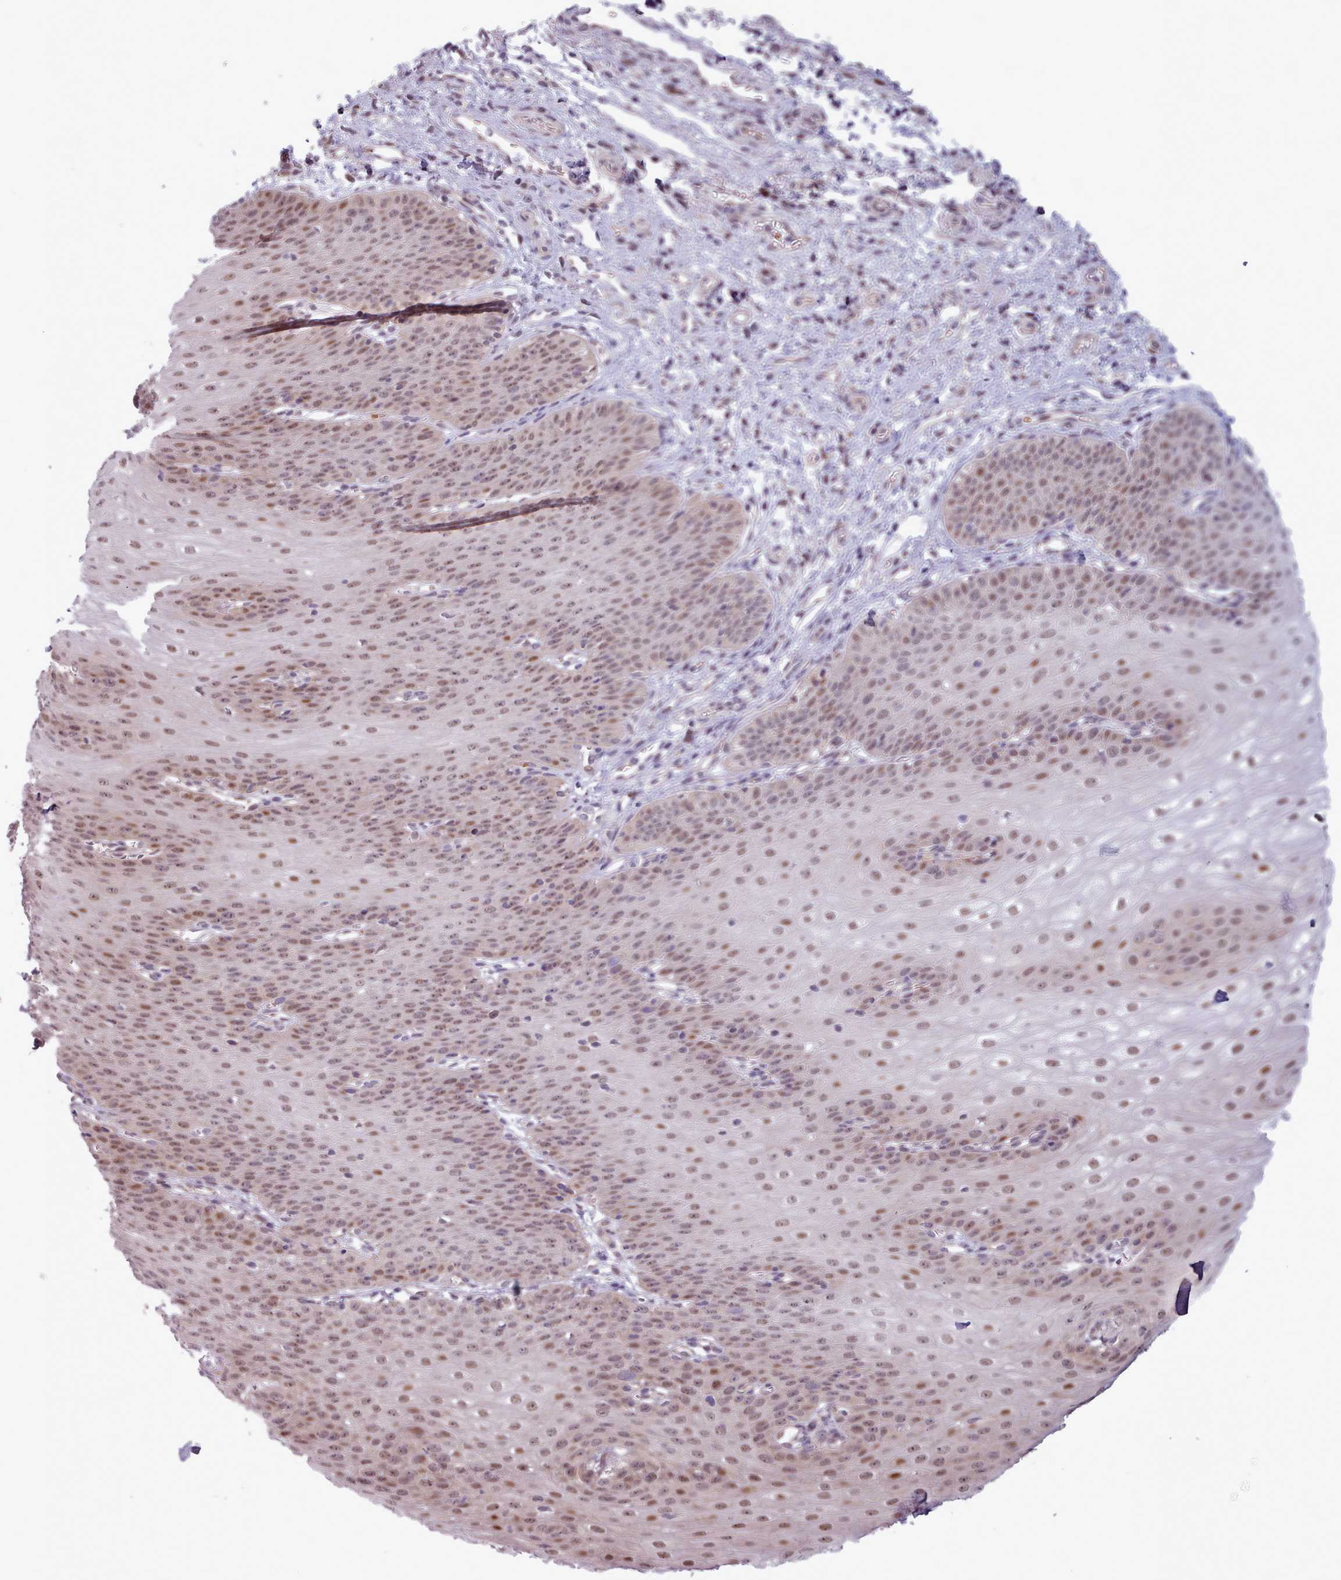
{"staining": {"intensity": "moderate", "quantity": "25%-75%", "location": "nuclear"}, "tissue": "esophagus", "cell_type": "Squamous epithelial cells", "image_type": "normal", "snomed": [{"axis": "morphology", "description": "Normal tissue, NOS"}, {"axis": "topography", "description": "Esophagus"}], "caption": "Immunohistochemistry (IHC) (DAB (3,3'-diaminobenzidine)) staining of unremarkable human esophagus displays moderate nuclear protein positivity in about 25%-75% of squamous epithelial cells. (Stains: DAB (3,3'-diaminobenzidine) in brown, nuclei in blue, Microscopy: brightfield microscopy at high magnification).", "gene": "KBTBD6", "patient": {"sex": "male", "age": 71}}